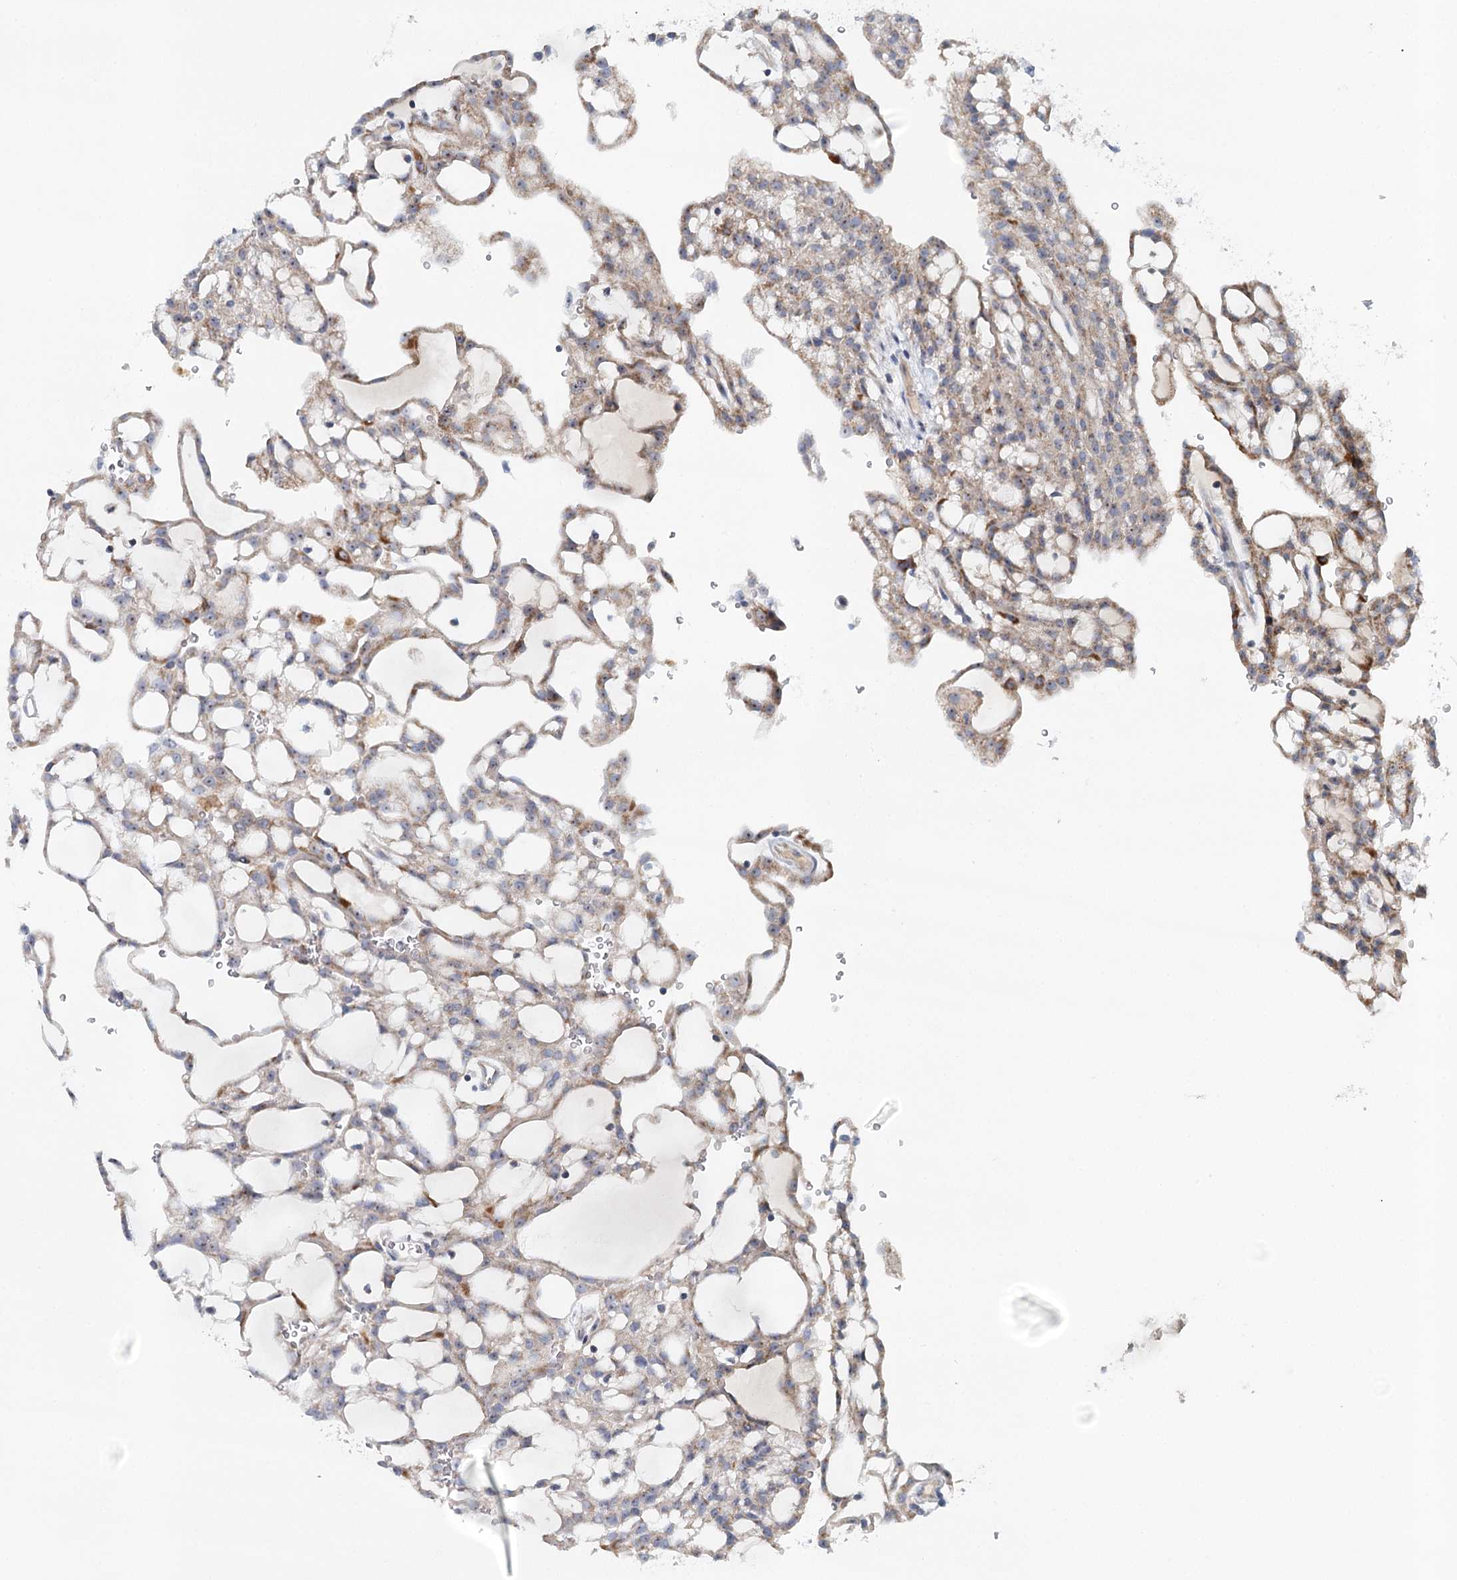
{"staining": {"intensity": "moderate", "quantity": ">75%", "location": "cytoplasmic/membranous"}, "tissue": "renal cancer", "cell_type": "Tumor cells", "image_type": "cancer", "snomed": [{"axis": "morphology", "description": "Adenocarcinoma, NOS"}, {"axis": "topography", "description": "Kidney"}], "caption": "Immunohistochemistry (DAB (3,3'-diaminobenzidine)) staining of human renal cancer displays moderate cytoplasmic/membranous protein staining in approximately >75% of tumor cells.", "gene": "RBM43", "patient": {"sex": "male", "age": 63}}